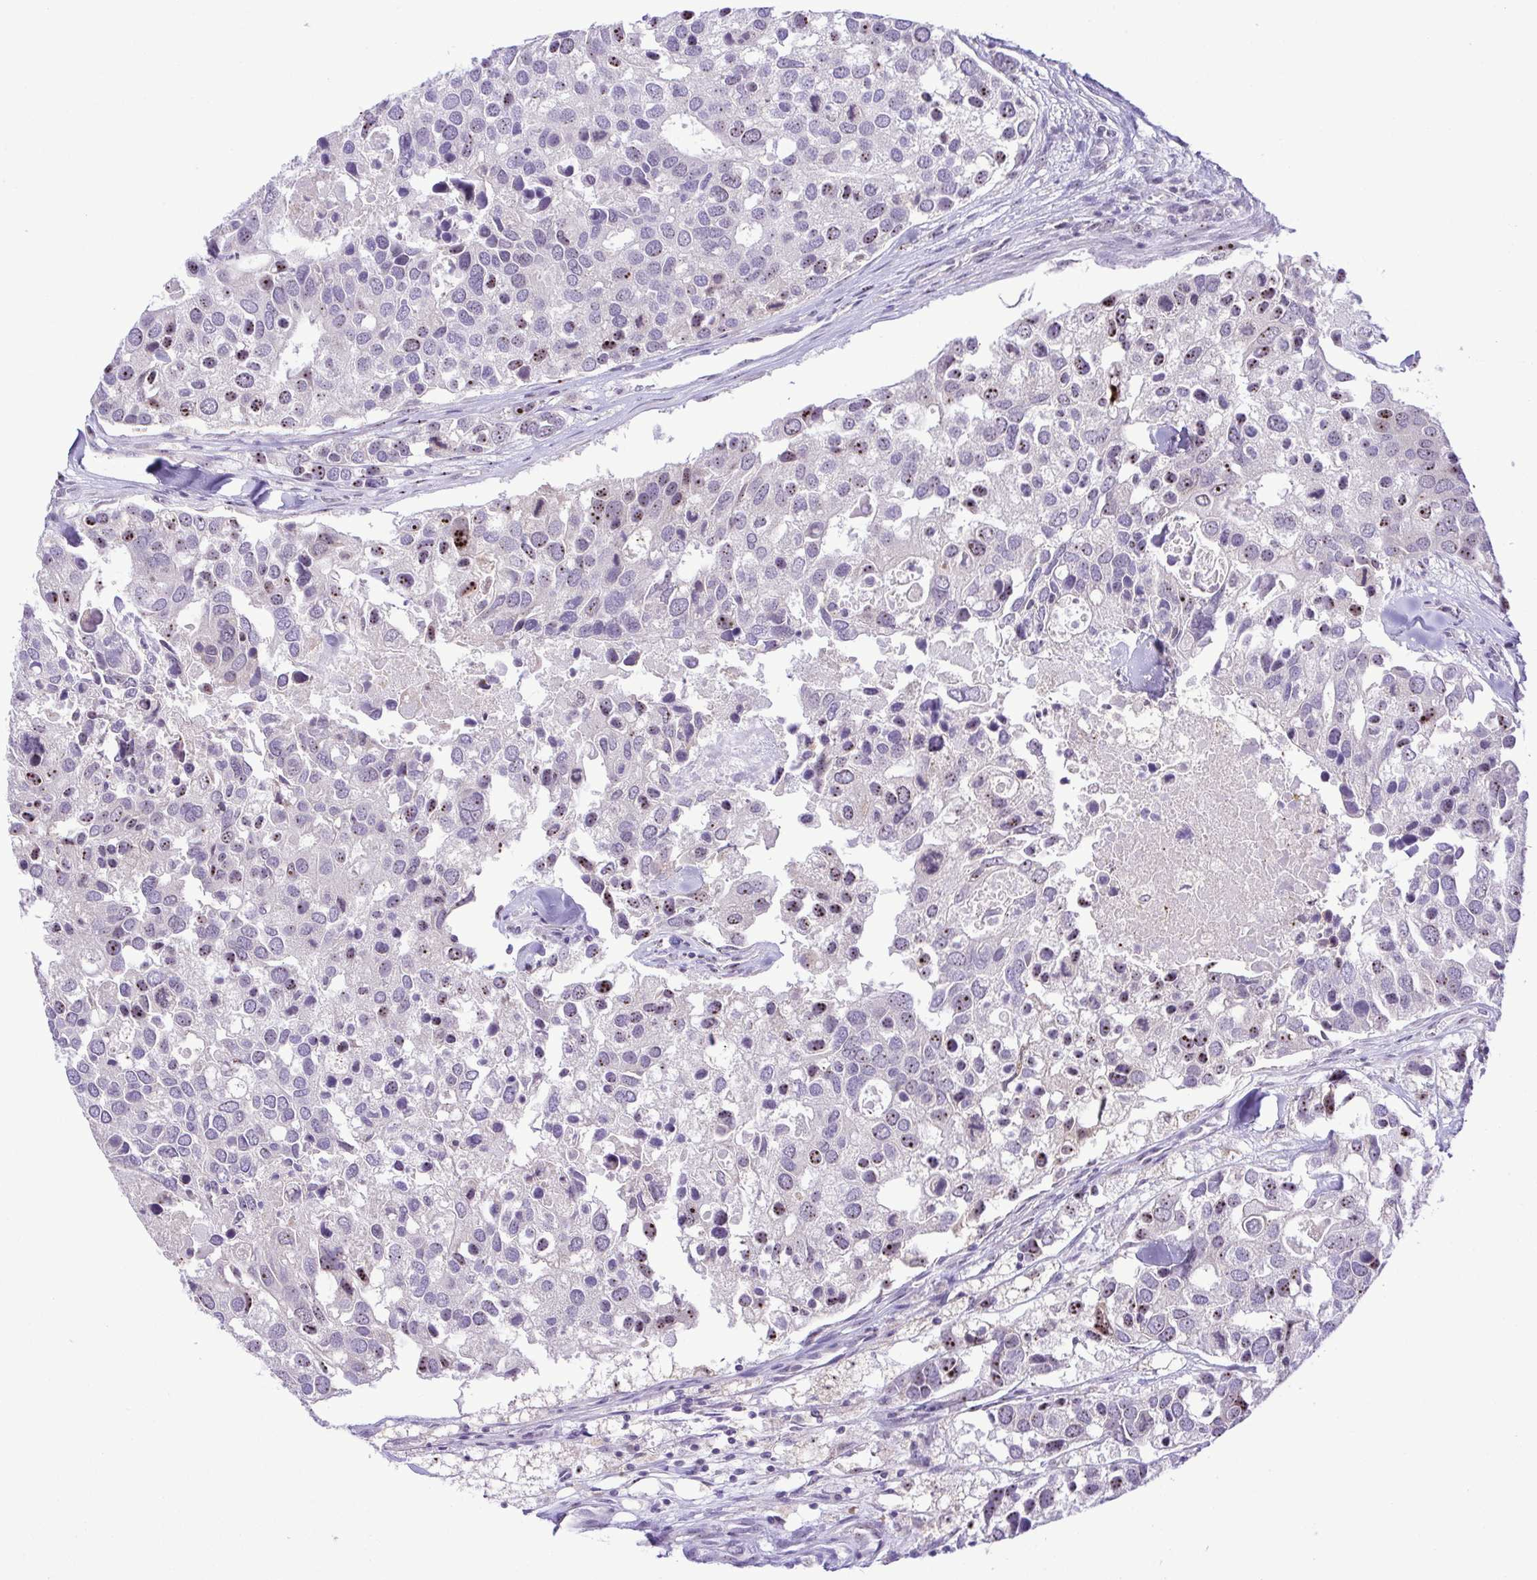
{"staining": {"intensity": "weak", "quantity": "<25%", "location": "nuclear"}, "tissue": "breast cancer", "cell_type": "Tumor cells", "image_type": "cancer", "snomed": [{"axis": "morphology", "description": "Duct carcinoma"}, {"axis": "topography", "description": "Breast"}], "caption": "Image shows no significant protein staining in tumor cells of breast cancer.", "gene": "RSL24D1", "patient": {"sex": "female", "age": 83}}